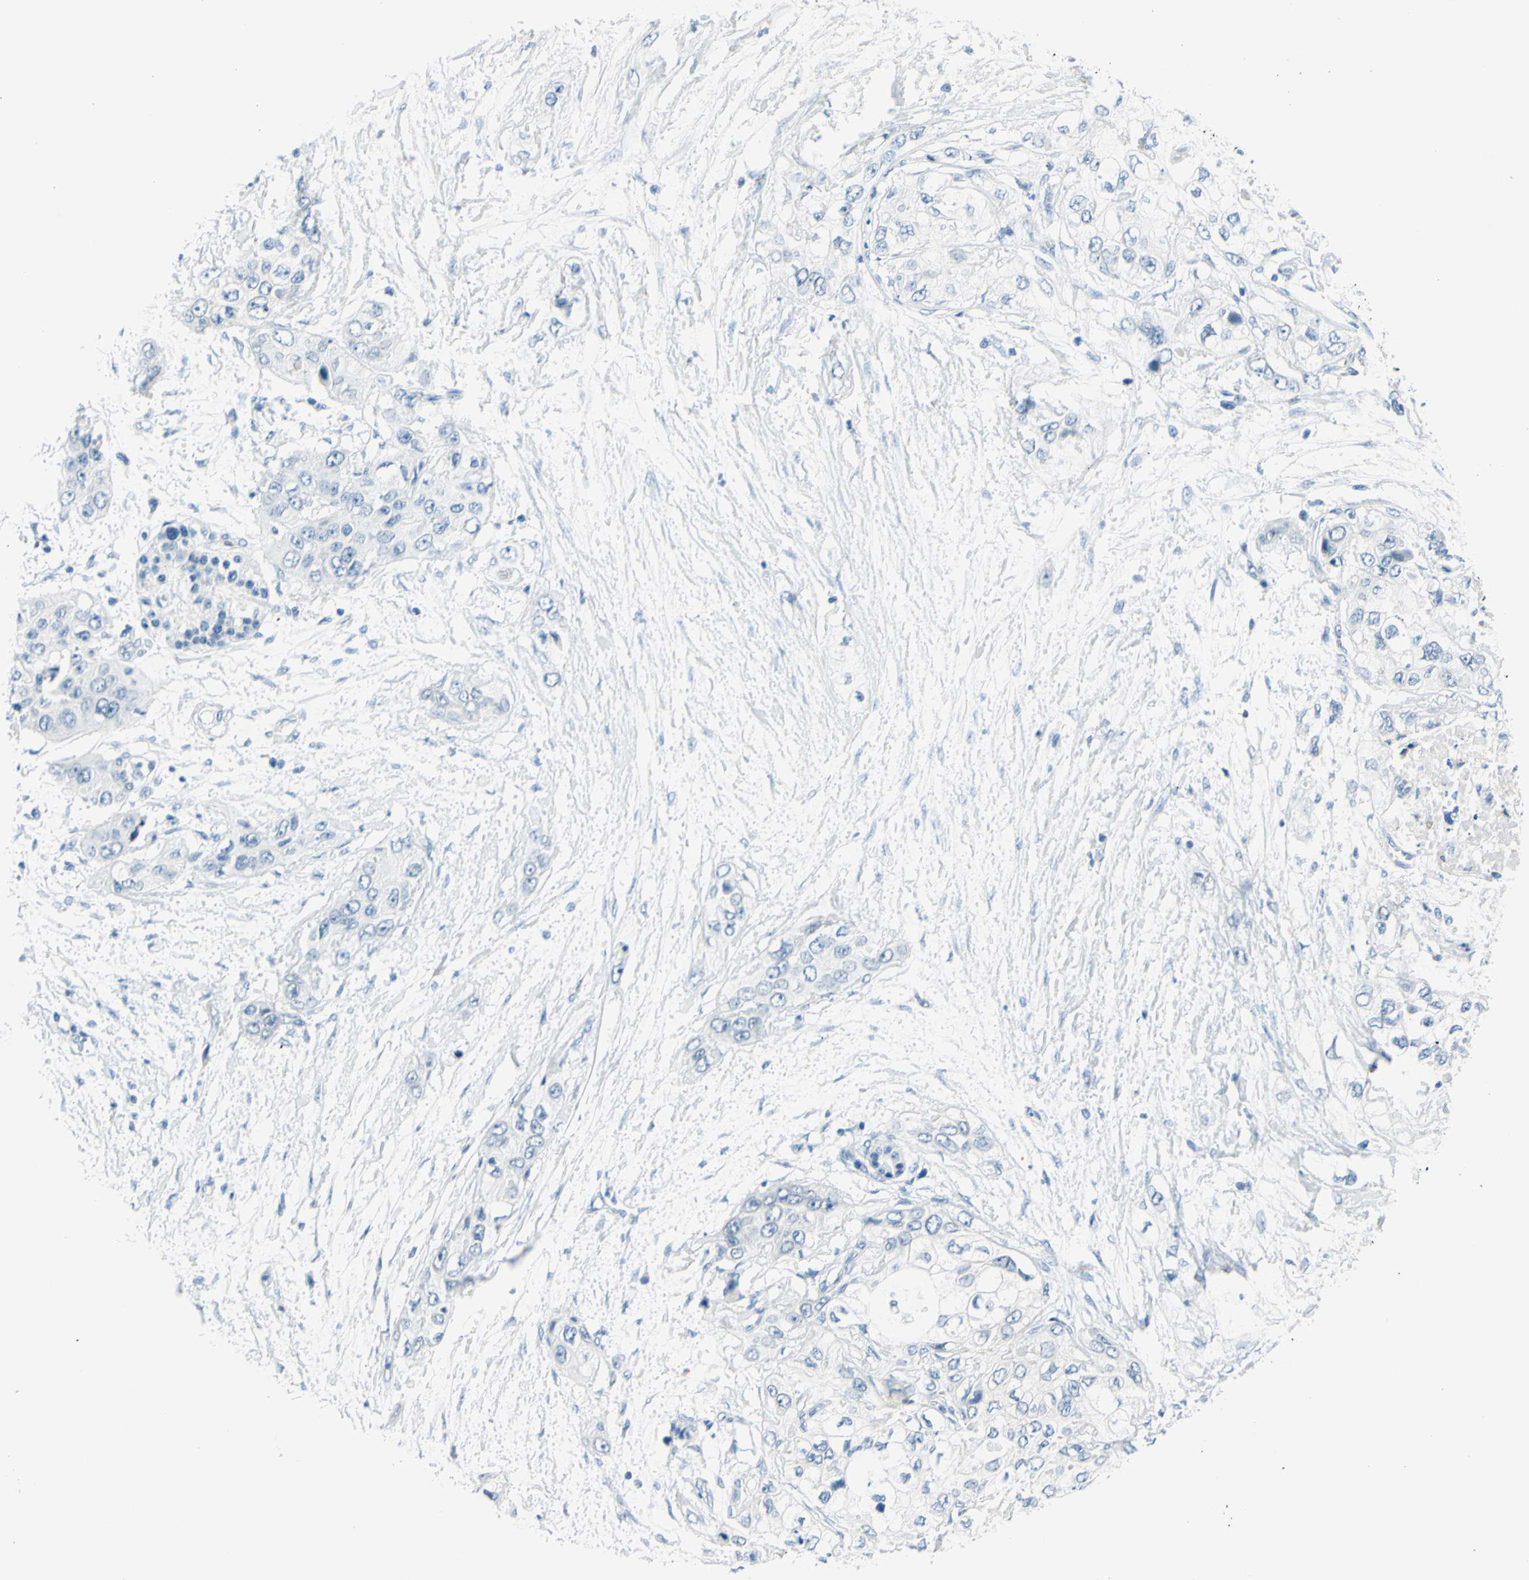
{"staining": {"intensity": "negative", "quantity": "none", "location": "none"}, "tissue": "pancreatic cancer", "cell_type": "Tumor cells", "image_type": "cancer", "snomed": [{"axis": "morphology", "description": "Adenocarcinoma, NOS"}, {"axis": "topography", "description": "Pancreas"}], "caption": "IHC image of pancreatic cancer (adenocarcinoma) stained for a protein (brown), which demonstrates no staining in tumor cells.", "gene": "DCT", "patient": {"sex": "female", "age": 70}}